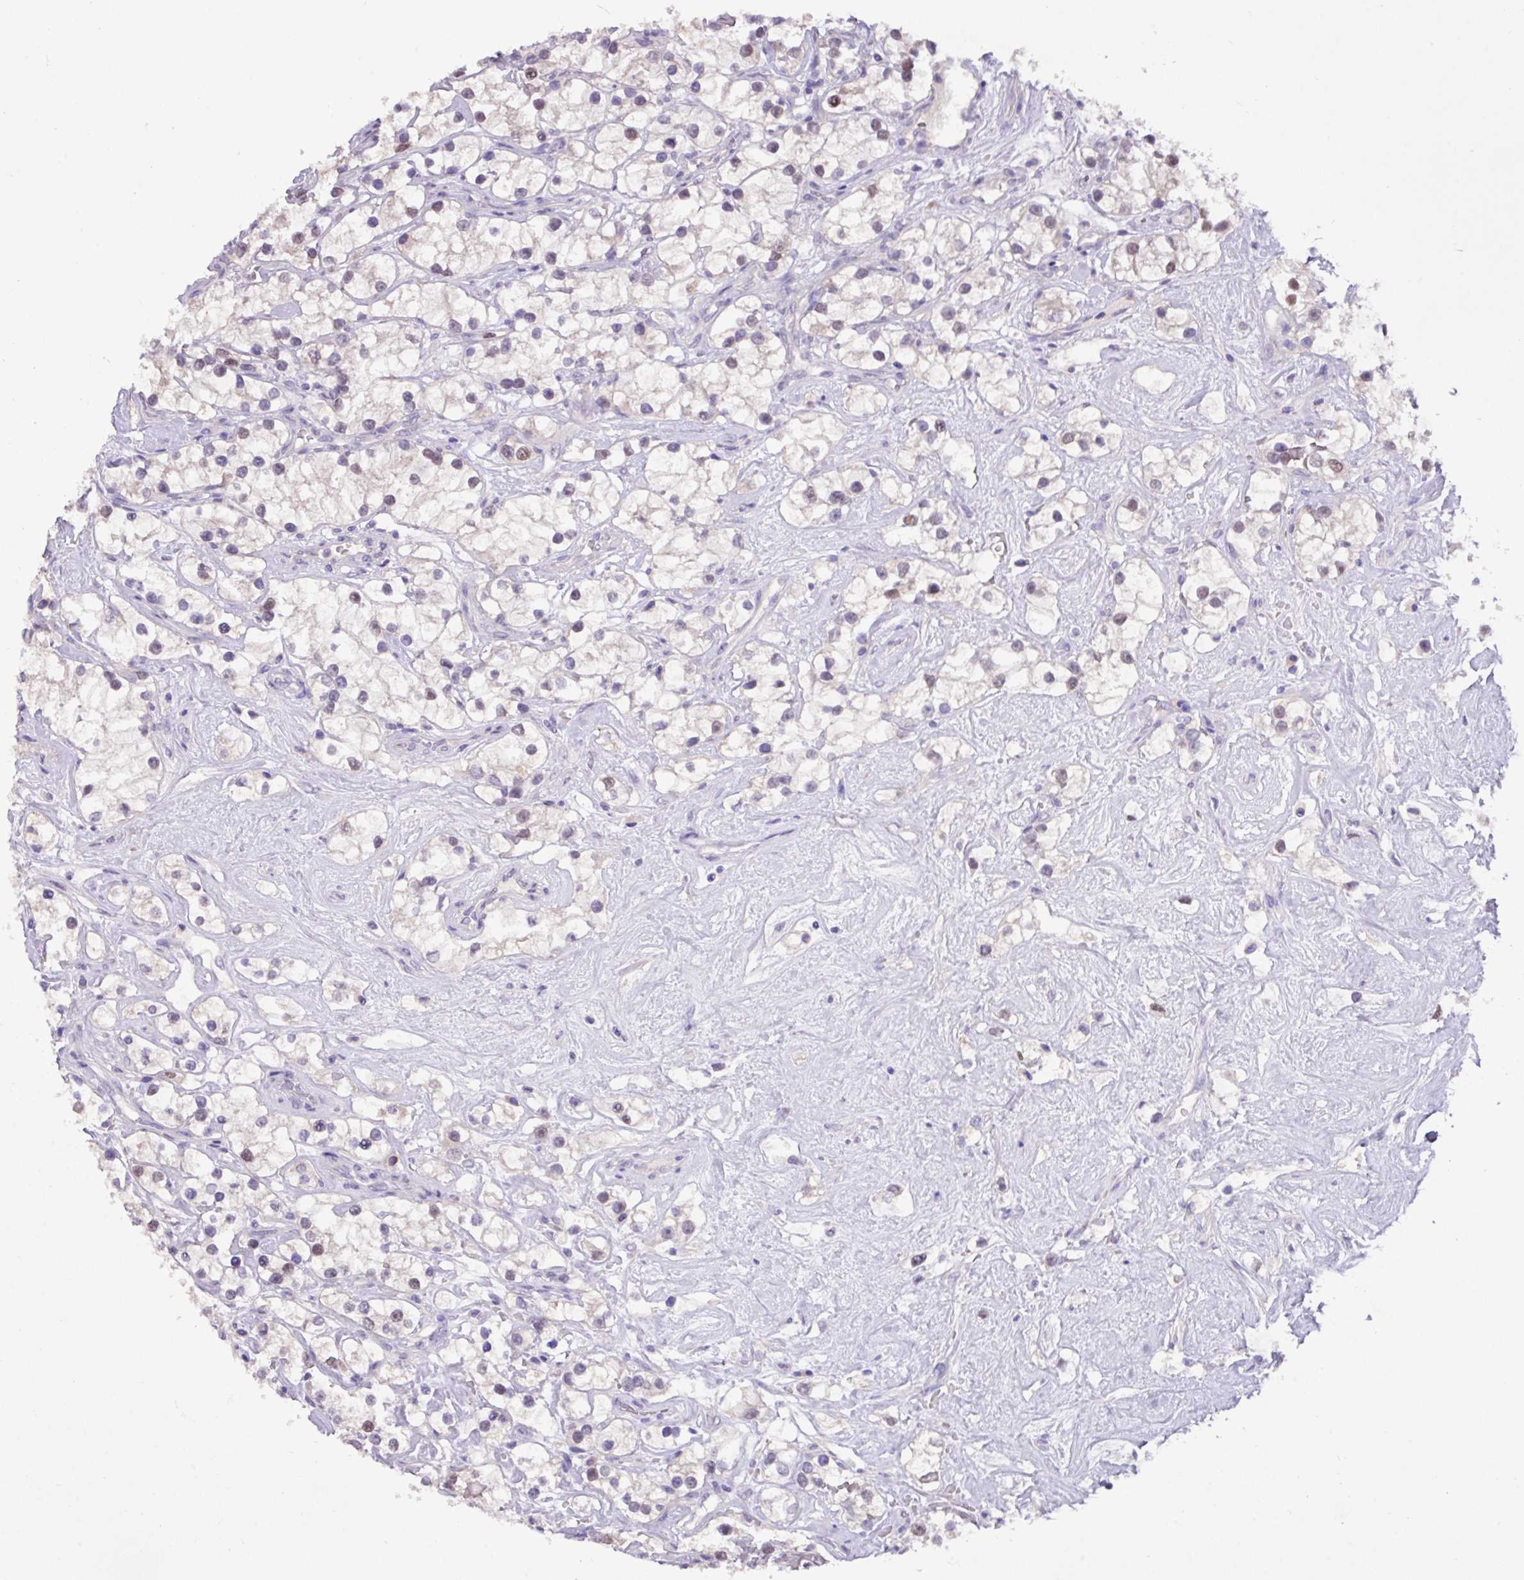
{"staining": {"intensity": "weak", "quantity": "25%-75%", "location": "nuclear"}, "tissue": "renal cancer", "cell_type": "Tumor cells", "image_type": "cancer", "snomed": [{"axis": "morphology", "description": "Adenocarcinoma, NOS"}, {"axis": "topography", "description": "Kidney"}], "caption": "Immunohistochemistry staining of renal adenocarcinoma, which demonstrates low levels of weak nuclear staining in approximately 25%-75% of tumor cells indicating weak nuclear protein staining. The staining was performed using DAB (brown) for protein detection and nuclei were counterstained in hematoxylin (blue).", "gene": "PAX8", "patient": {"sex": "male", "age": 77}}